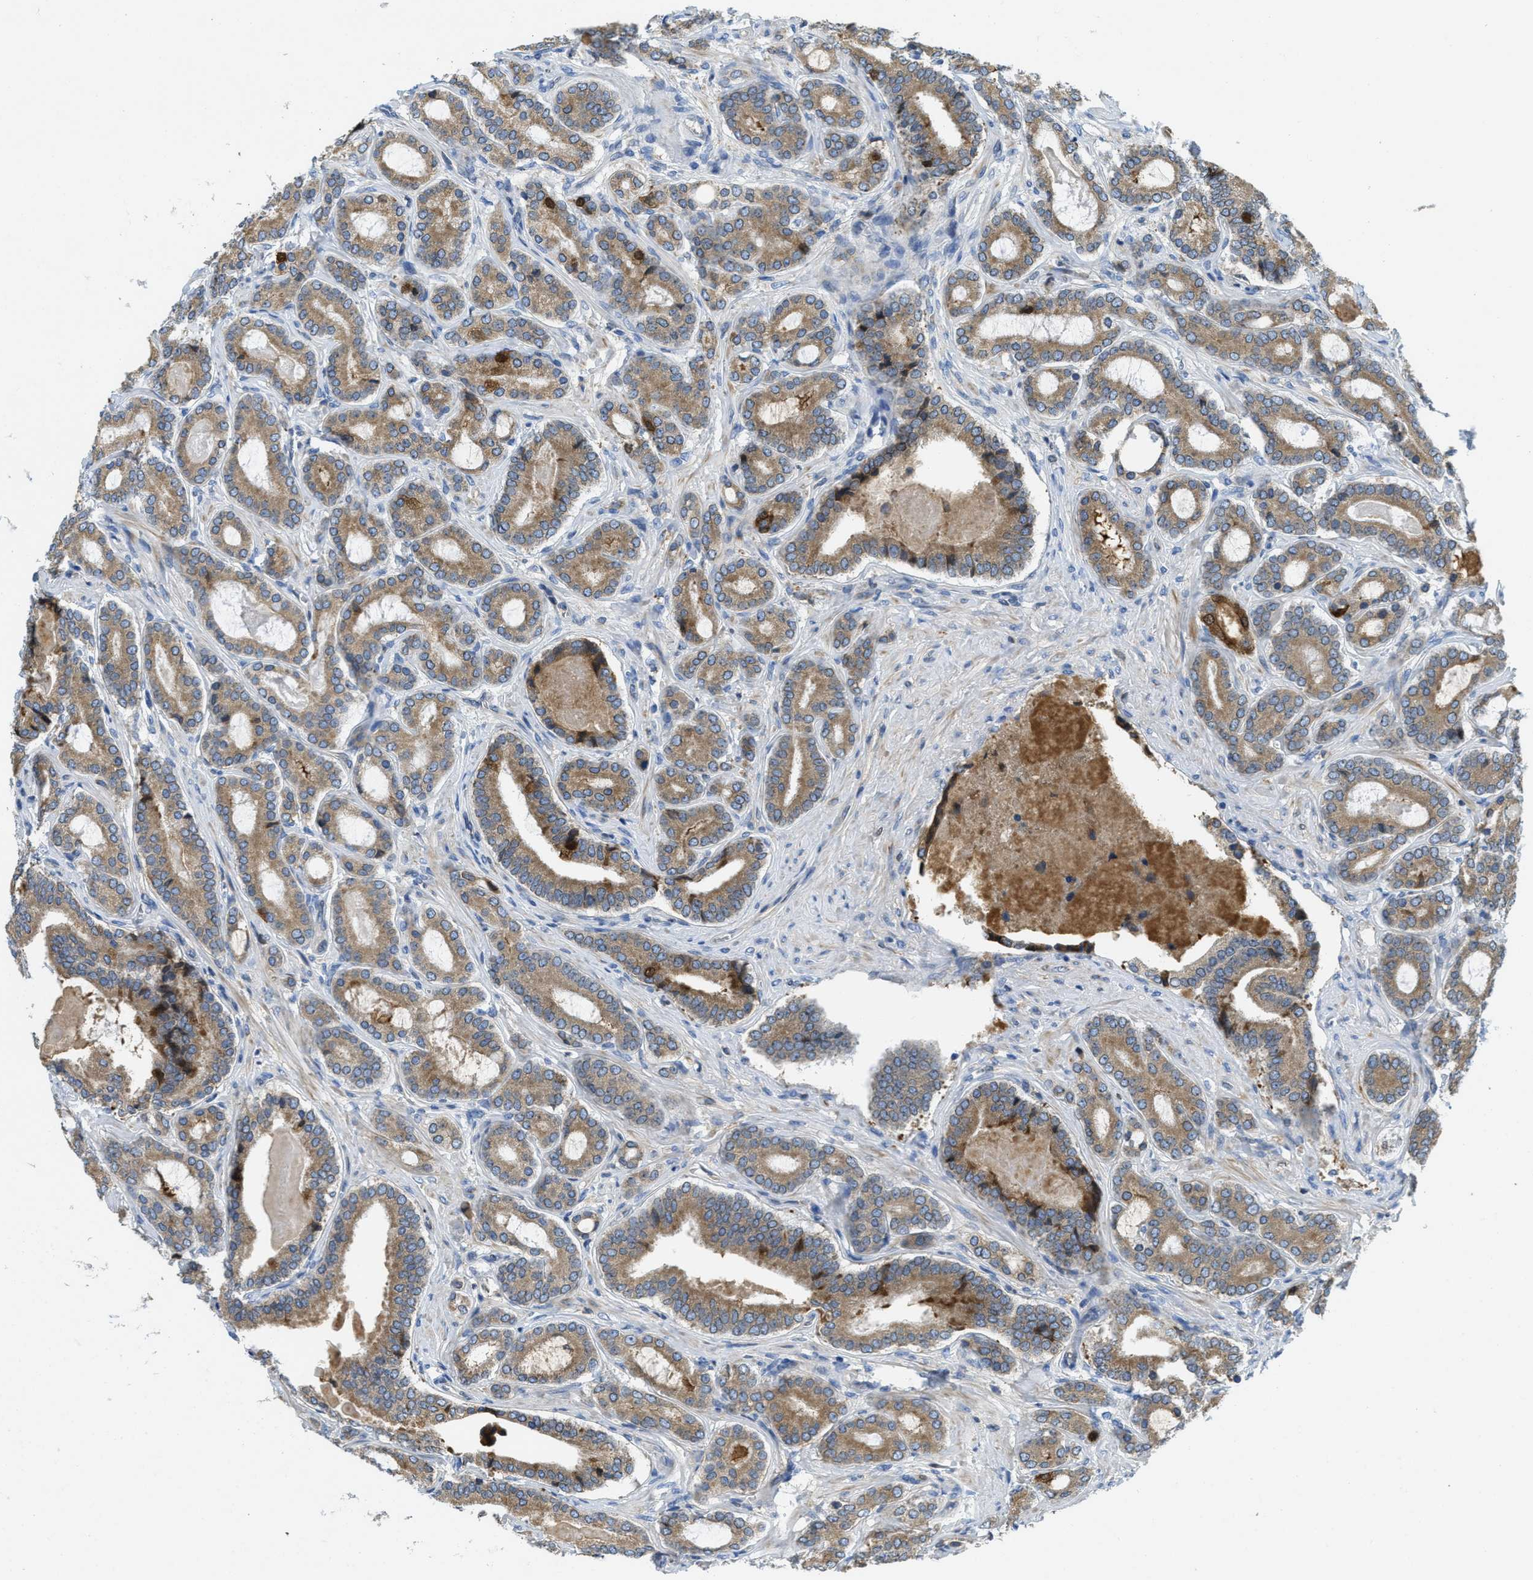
{"staining": {"intensity": "moderate", "quantity": ">75%", "location": "cytoplasmic/membranous"}, "tissue": "prostate cancer", "cell_type": "Tumor cells", "image_type": "cancer", "snomed": [{"axis": "morphology", "description": "Adenocarcinoma, High grade"}, {"axis": "topography", "description": "Prostate"}], "caption": "Immunohistochemistry (IHC) image of high-grade adenocarcinoma (prostate) stained for a protein (brown), which reveals medium levels of moderate cytoplasmic/membranous expression in approximately >75% of tumor cells.", "gene": "MPDU1", "patient": {"sex": "male", "age": 60}}